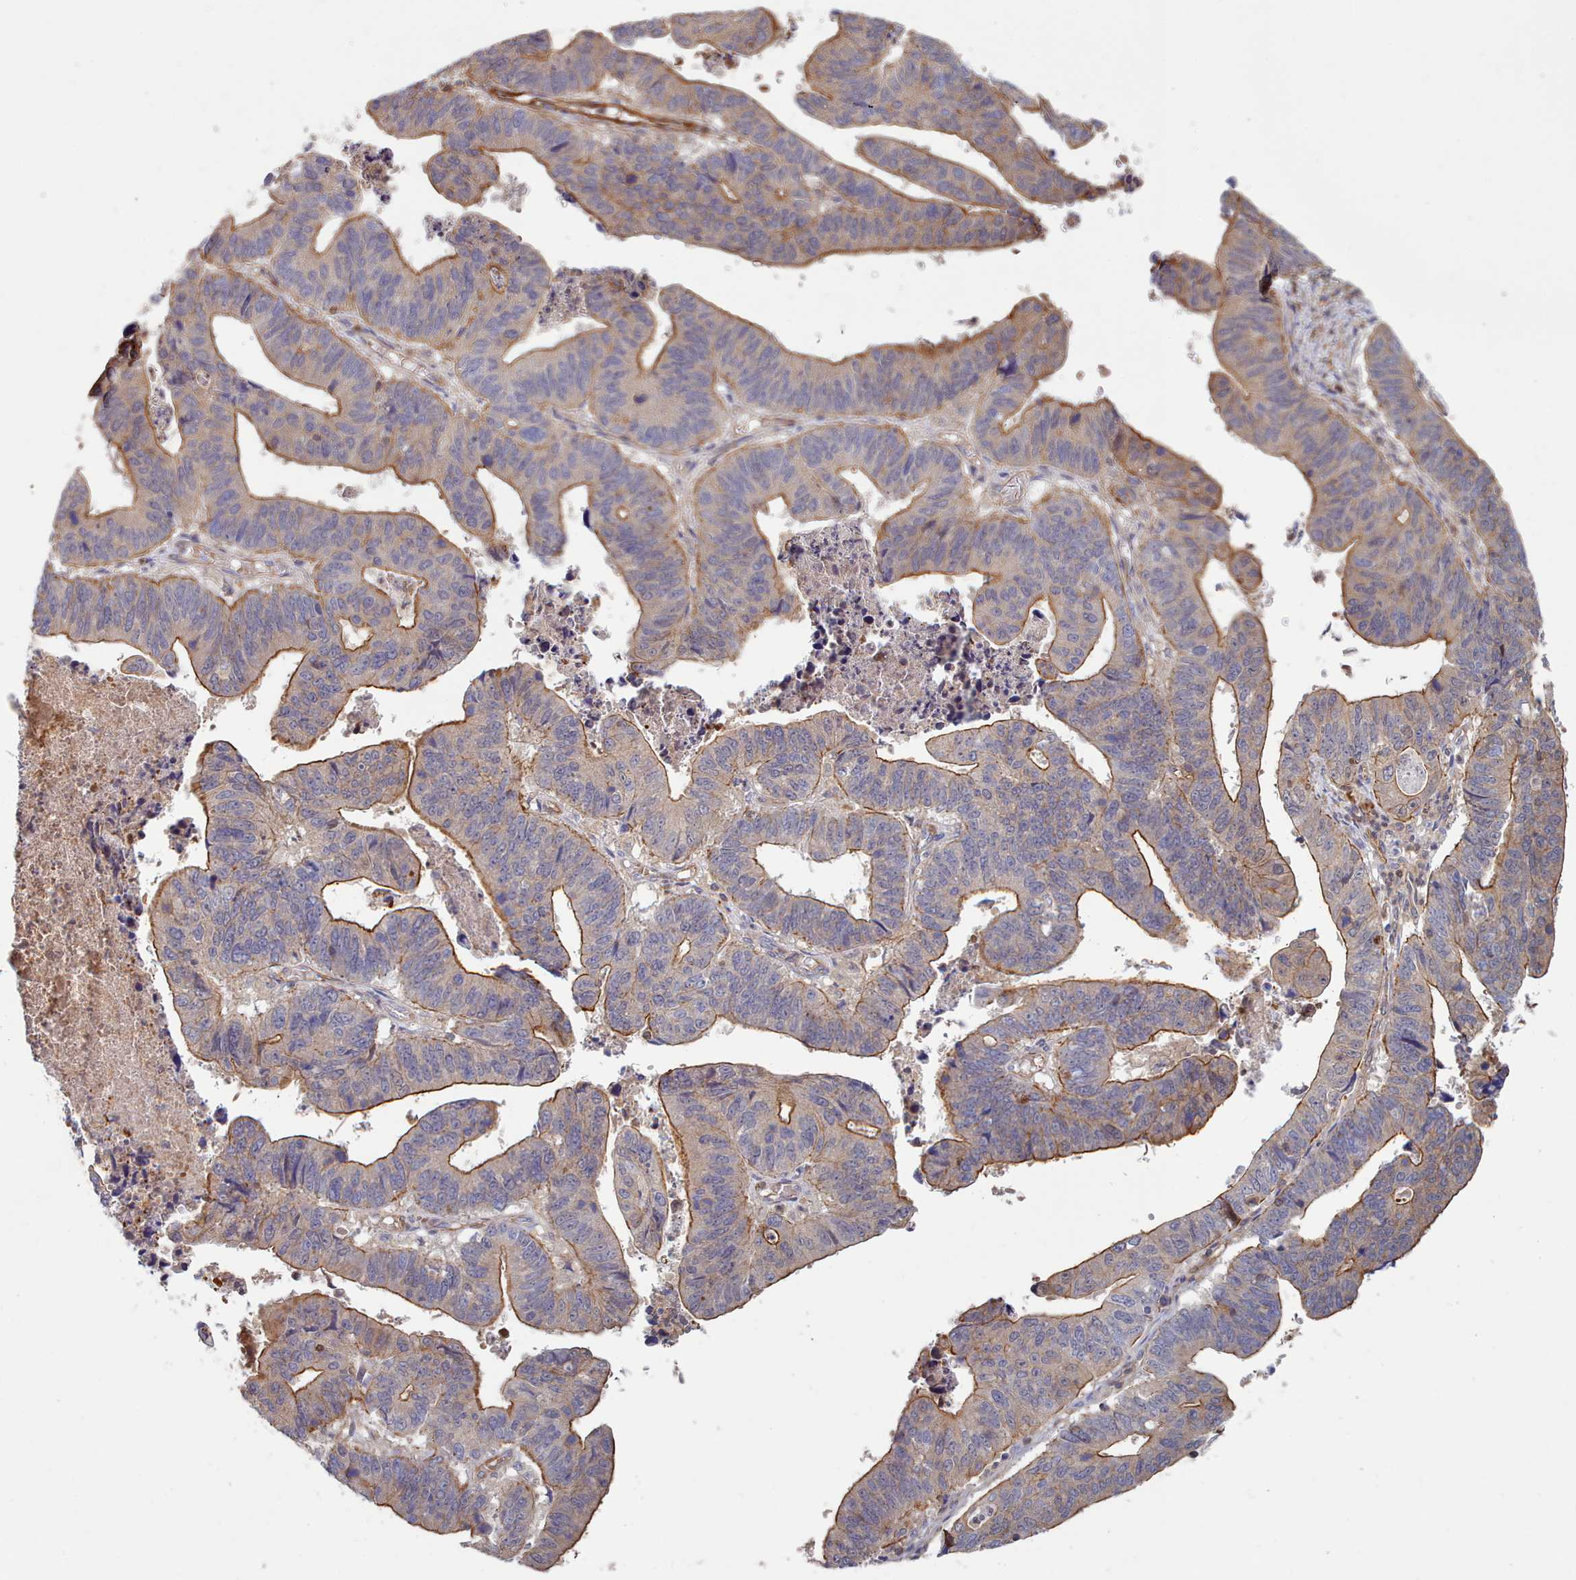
{"staining": {"intensity": "moderate", "quantity": "25%-75%", "location": "cytoplasmic/membranous"}, "tissue": "stomach cancer", "cell_type": "Tumor cells", "image_type": "cancer", "snomed": [{"axis": "morphology", "description": "Adenocarcinoma, NOS"}, {"axis": "topography", "description": "Stomach"}], "caption": "DAB immunohistochemical staining of adenocarcinoma (stomach) demonstrates moderate cytoplasmic/membranous protein staining in approximately 25%-75% of tumor cells. The staining is performed using DAB (3,3'-diaminobenzidine) brown chromogen to label protein expression. The nuclei are counter-stained blue using hematoxylin.", "gene": "G6PC1", "patient": {"sex": "male", "age": 59}}